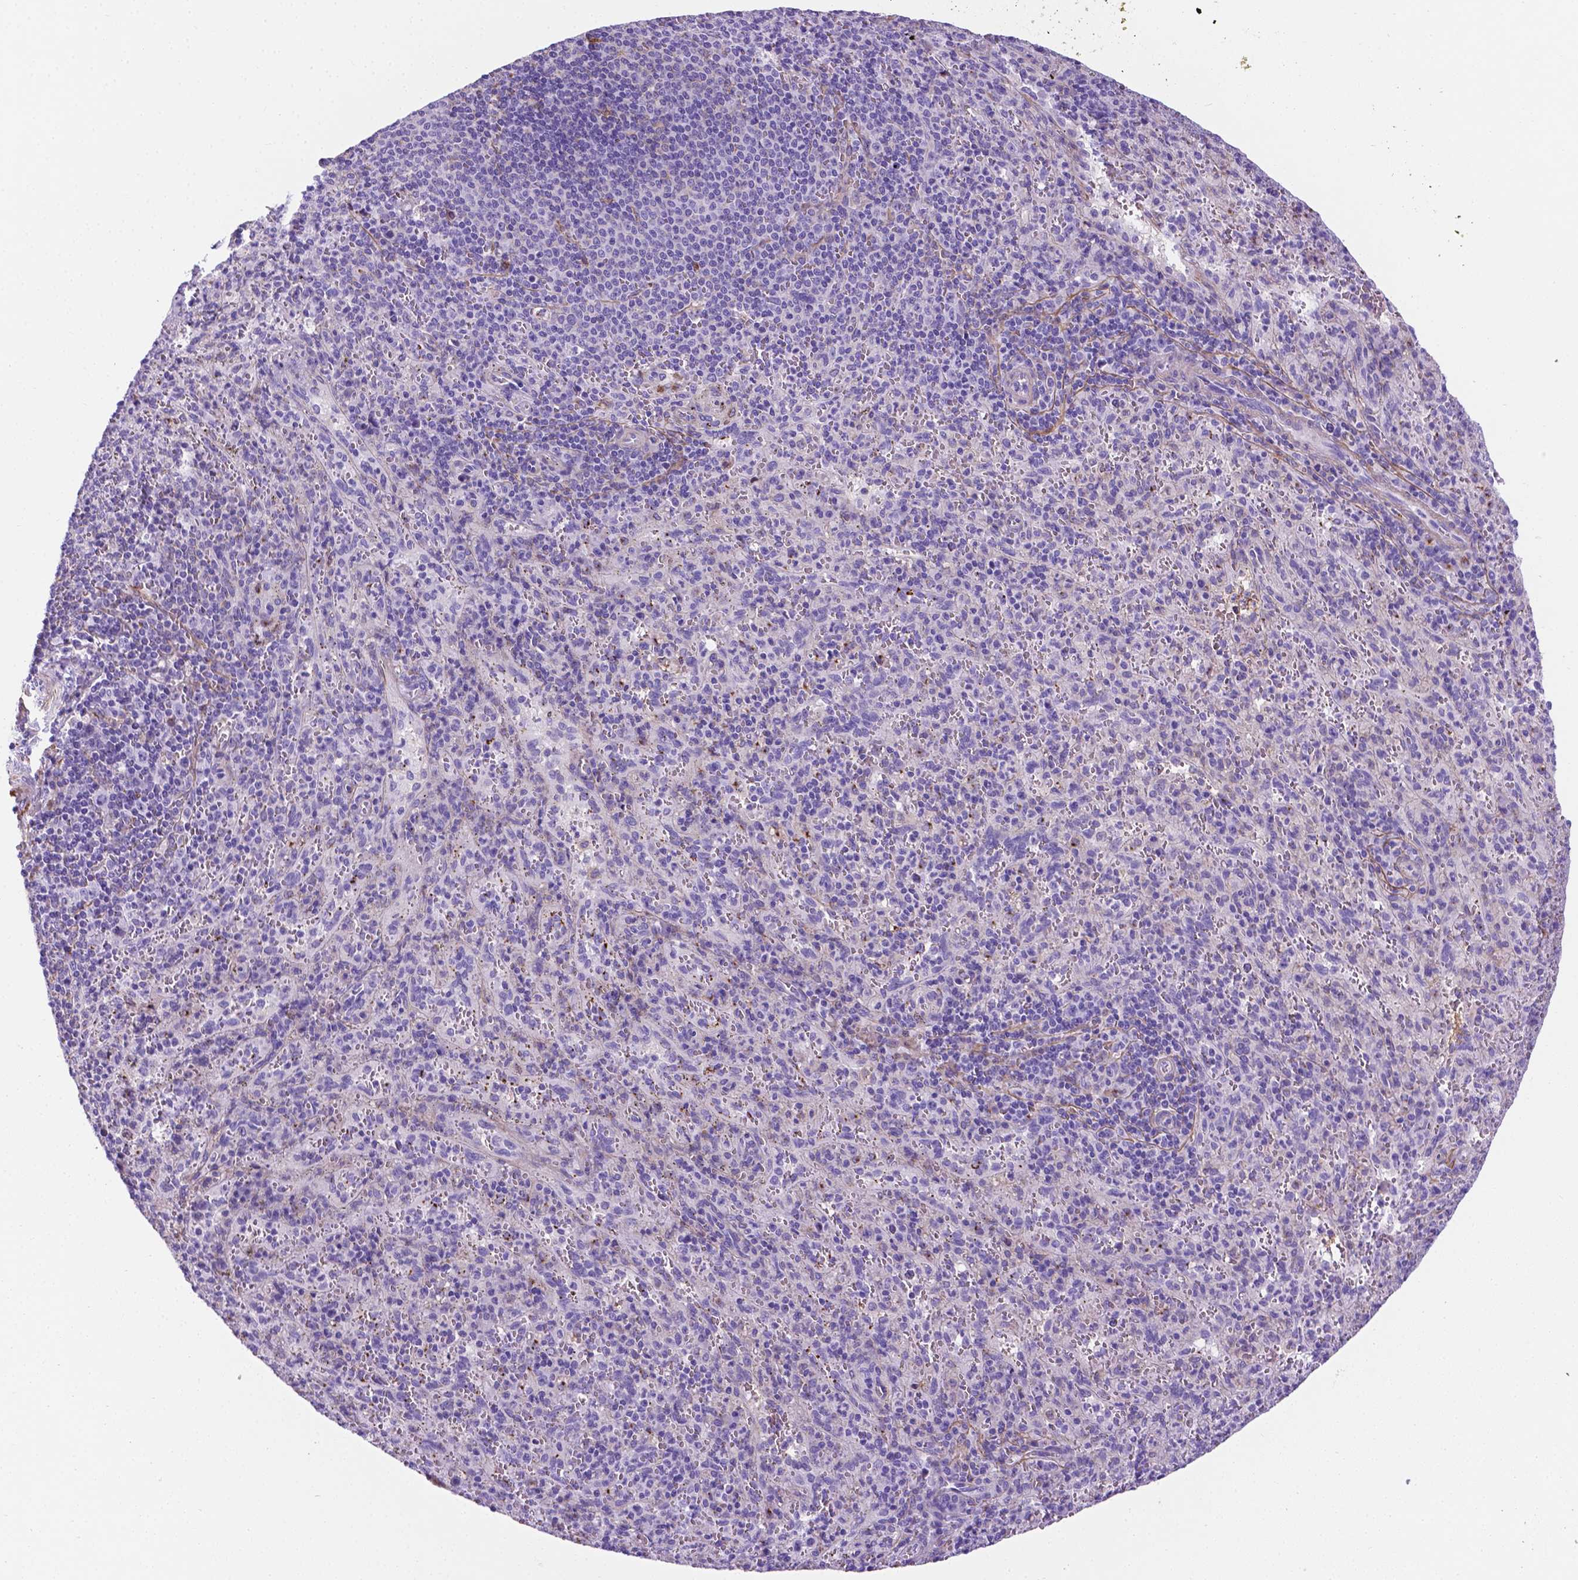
{"staining": {"intensity": "negative", "quantity": "none", "location": "none"}, "tissue": "spleen", "cell_type": "Cells in red pulp", "image_type": "normal", "snomed": [{"axis": "morphology", "description": "Normal tissue, NOS"}, {"axis": "topography", "description": "Spleen"}], "caption": "Cells in red pulp are negative for protein expression in benign human spleen. (DAB (3,3'-diaminobenzidine) immunohistochemistry, high magnification).", "gene": "APOE", "patient": {"sex": "male", "age": 57}}